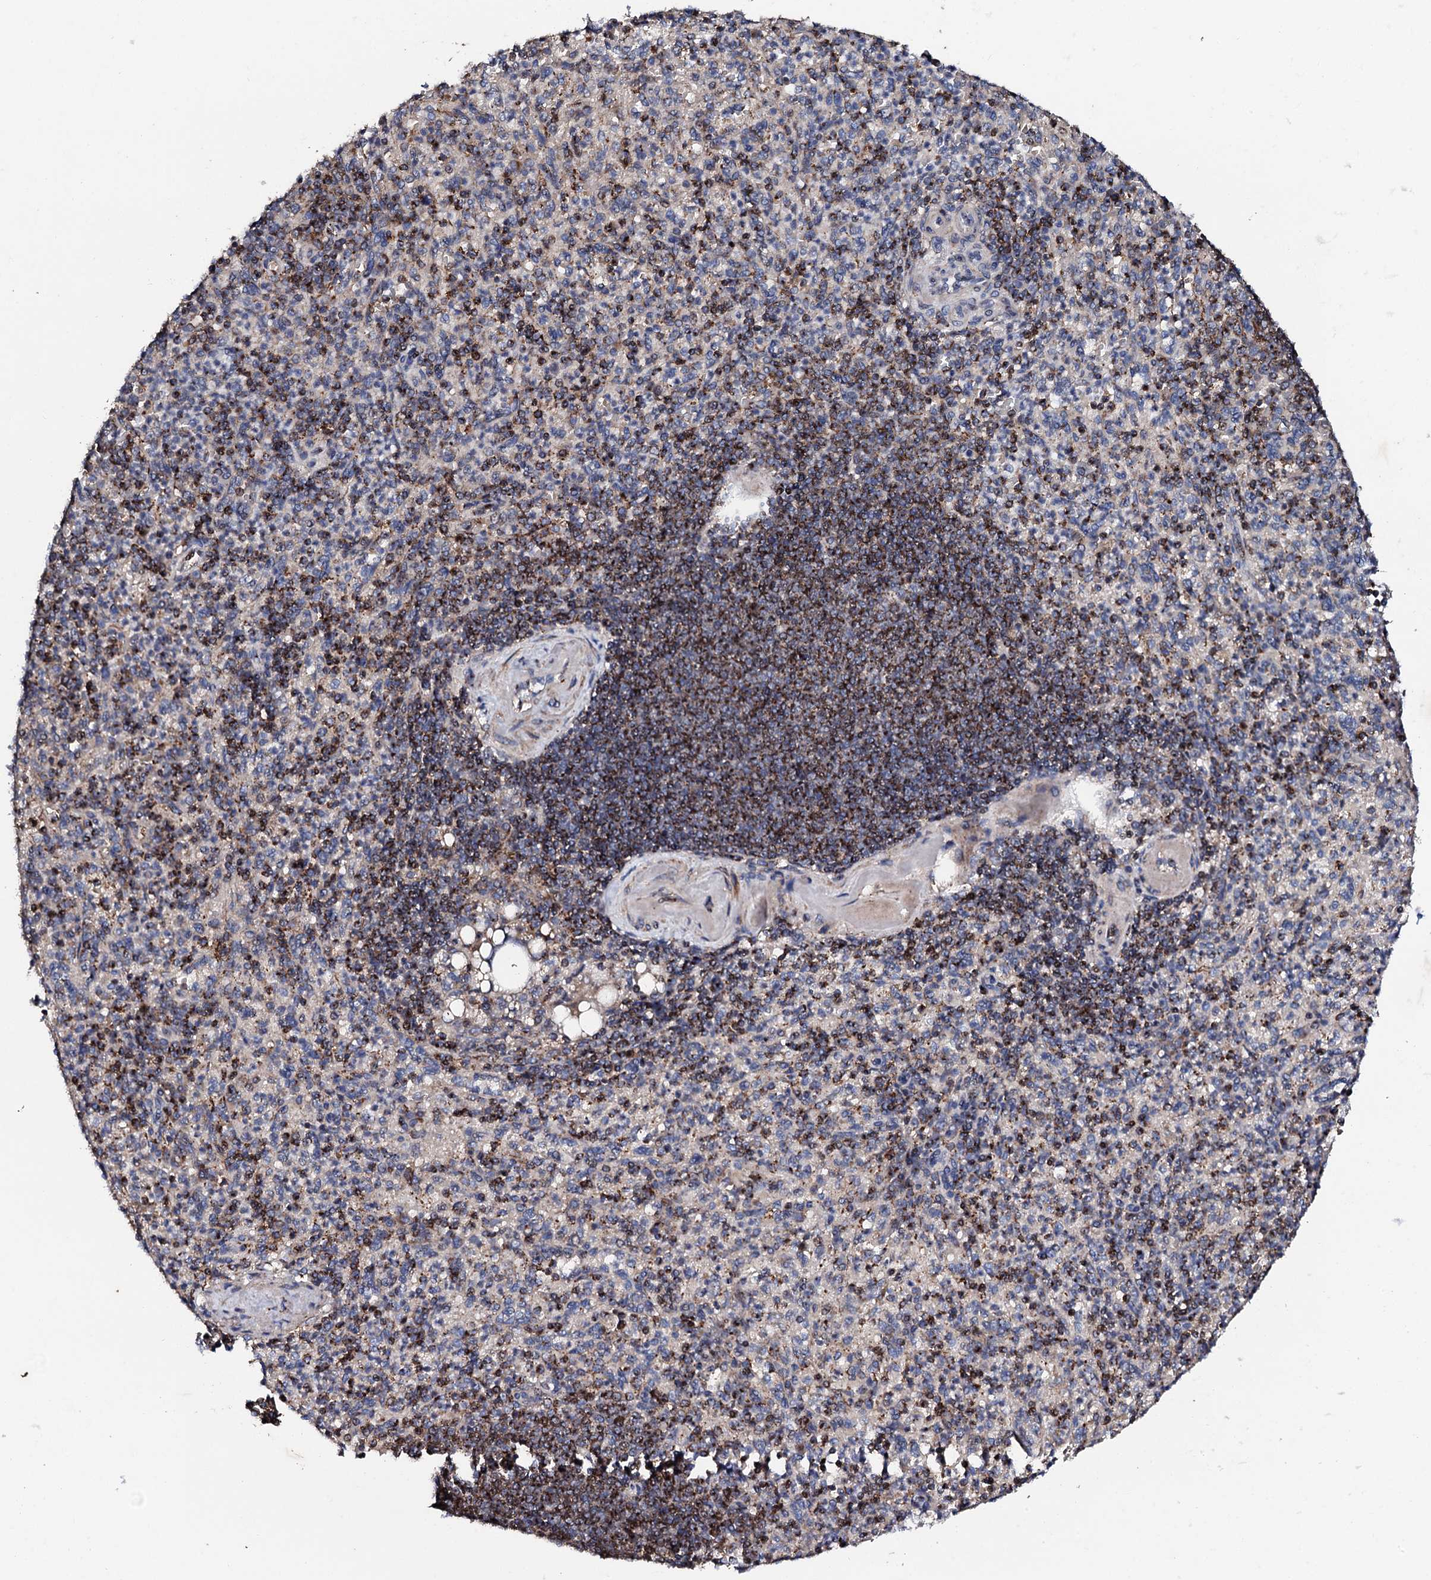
{"staining": {"intensity": "strong", "quantity": "25%-75%", "location": "cytoplasmic/membranous"}, "tissue": "spleen", "cell_type": "Cells in red pulp", "image_type": "normal", "snomed": [{"axis": "morphology", "description": "Normal tissue, NOS"}, {"axis": "topography", "description": "Spleen"}], "caption": "Protein staining of normal spleen displays strong cytoplasmic/membranous positivity in approximately 25%-75% of cells in red pulp.", "gene": "GTPBP4", "patient": {"sex": "female", "age": 74}}